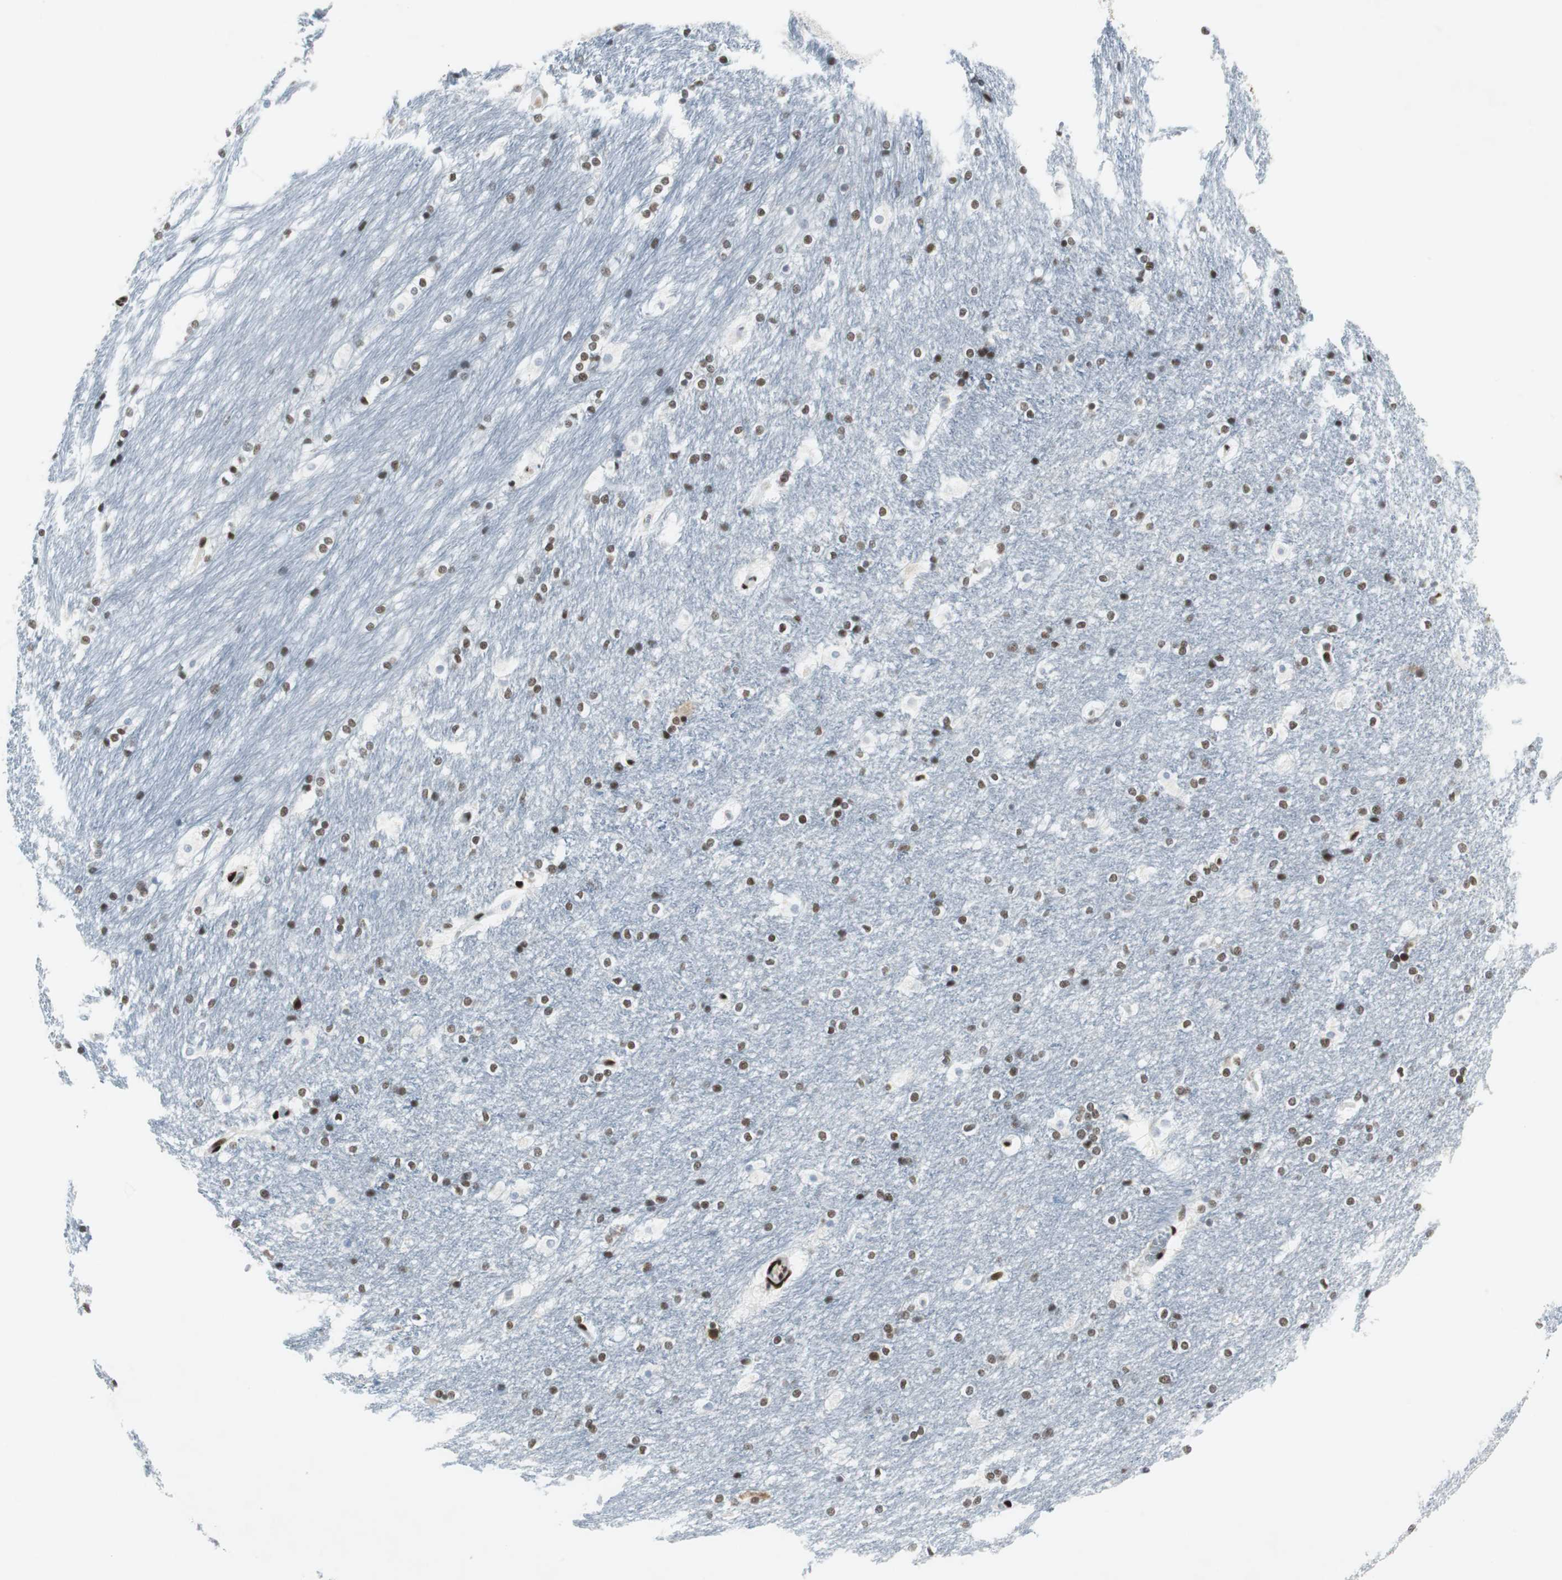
{"staining": {"intensity": "moderate", "quantity": "25%-75%", "location": "nuclear"}, "tissue": "hippocampus", "cell_type": "Glial cells", "image_type": "normal", "snomed": [{"axis": "morphology", "description": "Normal tissue, NOS"}, {"axis": "topography", "description": "Hippocampus"}], "caption": "Glial cells exhibit medium levels of moderate nuclear staining in approximately 25%-75% of cells in unremarkable human hippocampus. (DAB (3,3'-diaminobenzidine) IHC with brightfield microscopy, high magnification).", "gene": "MEF2D", "patient": {"sex": "female", "age": 19}}